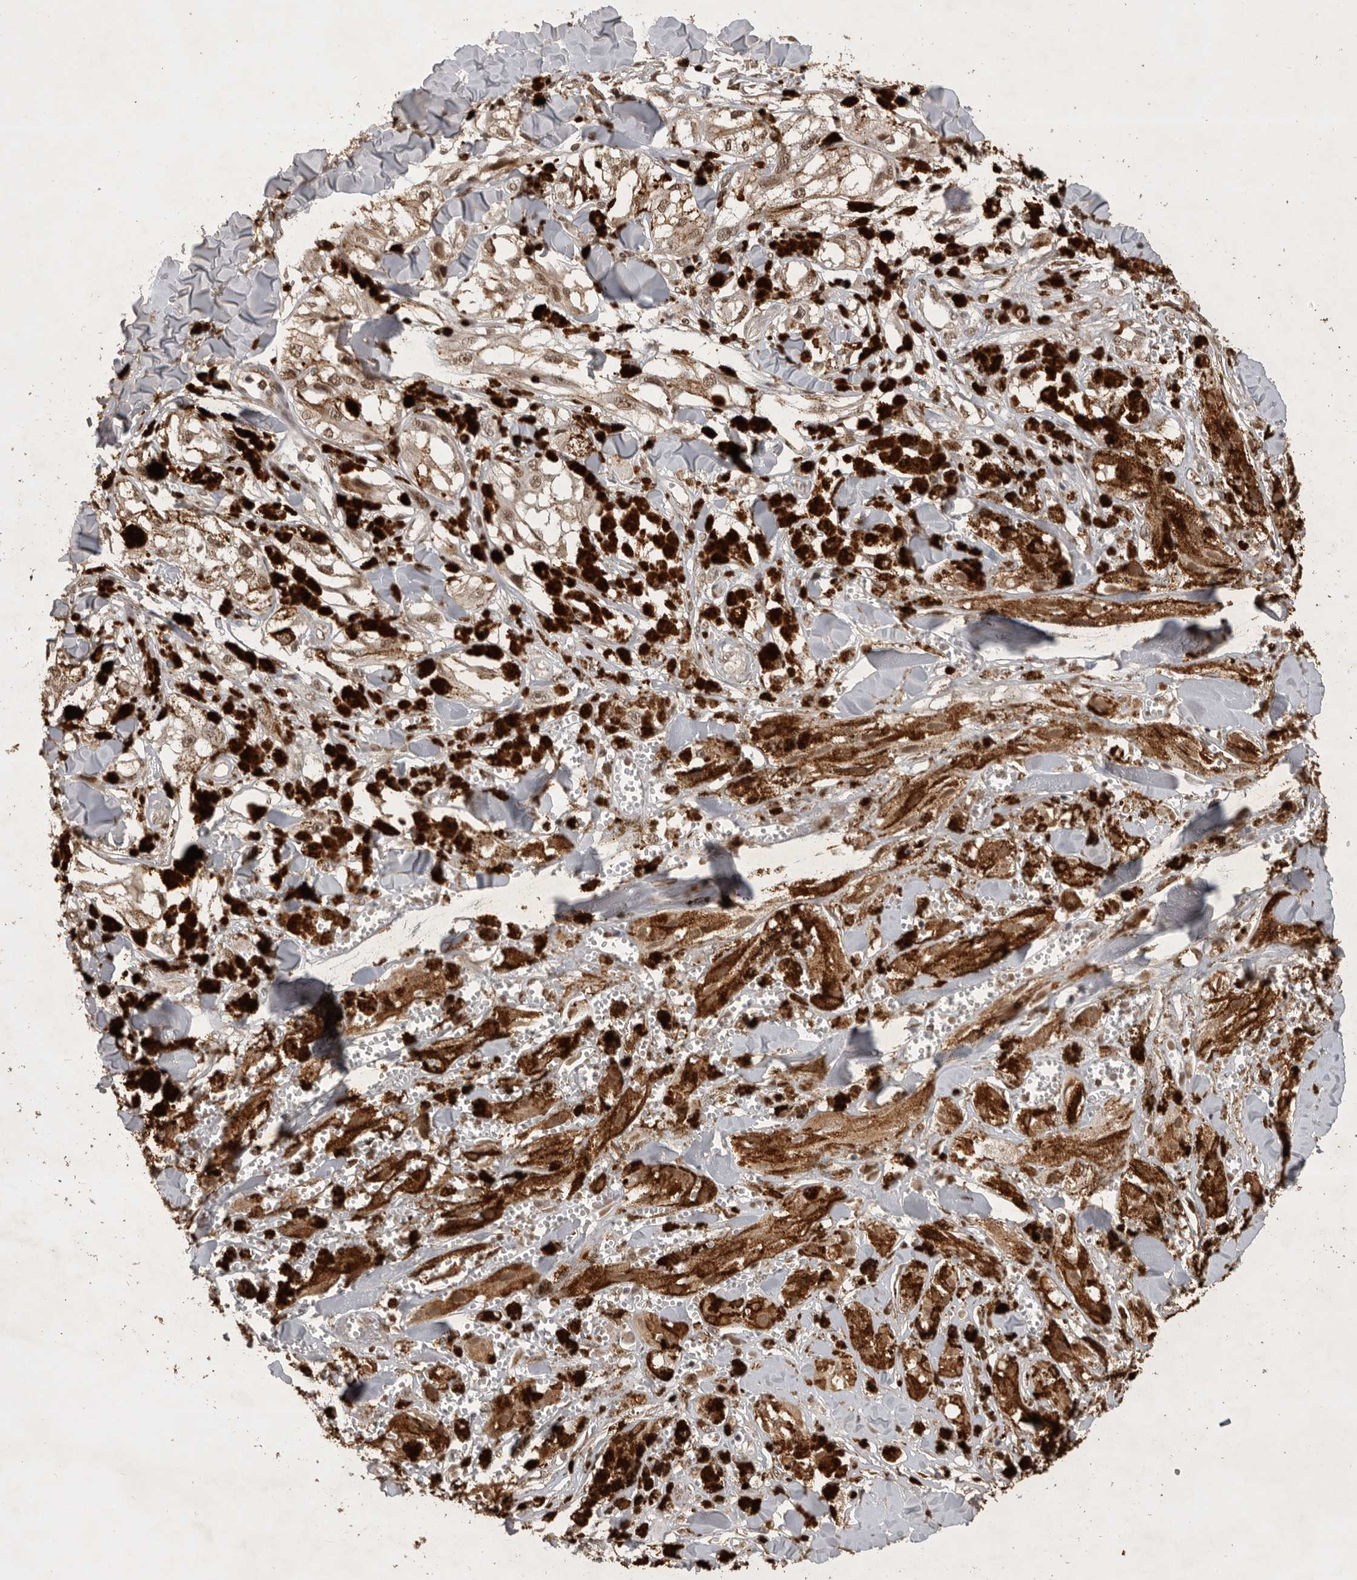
{"staining": {"intensity": "moderate", "quantity": ">75%", "location": "cytoplasmic/membranous,nuclear"}, "tissue": "melanoma", "cell_type": "Tumor cells", "image_type": "cancer", "snomed": [{"axis": "morphology", "description": "Malignant melanoma, NOS"}, {"axis": "topography", "description": "Skin"}], "caption": "Protein staining by IHC exhibits moderate cytoplasmic/membranous and nuclear positivity in about >75% of tumor cells in melanoma.", "gene": "CBLL1", "patient": {"sex": "male", "age": 88}}